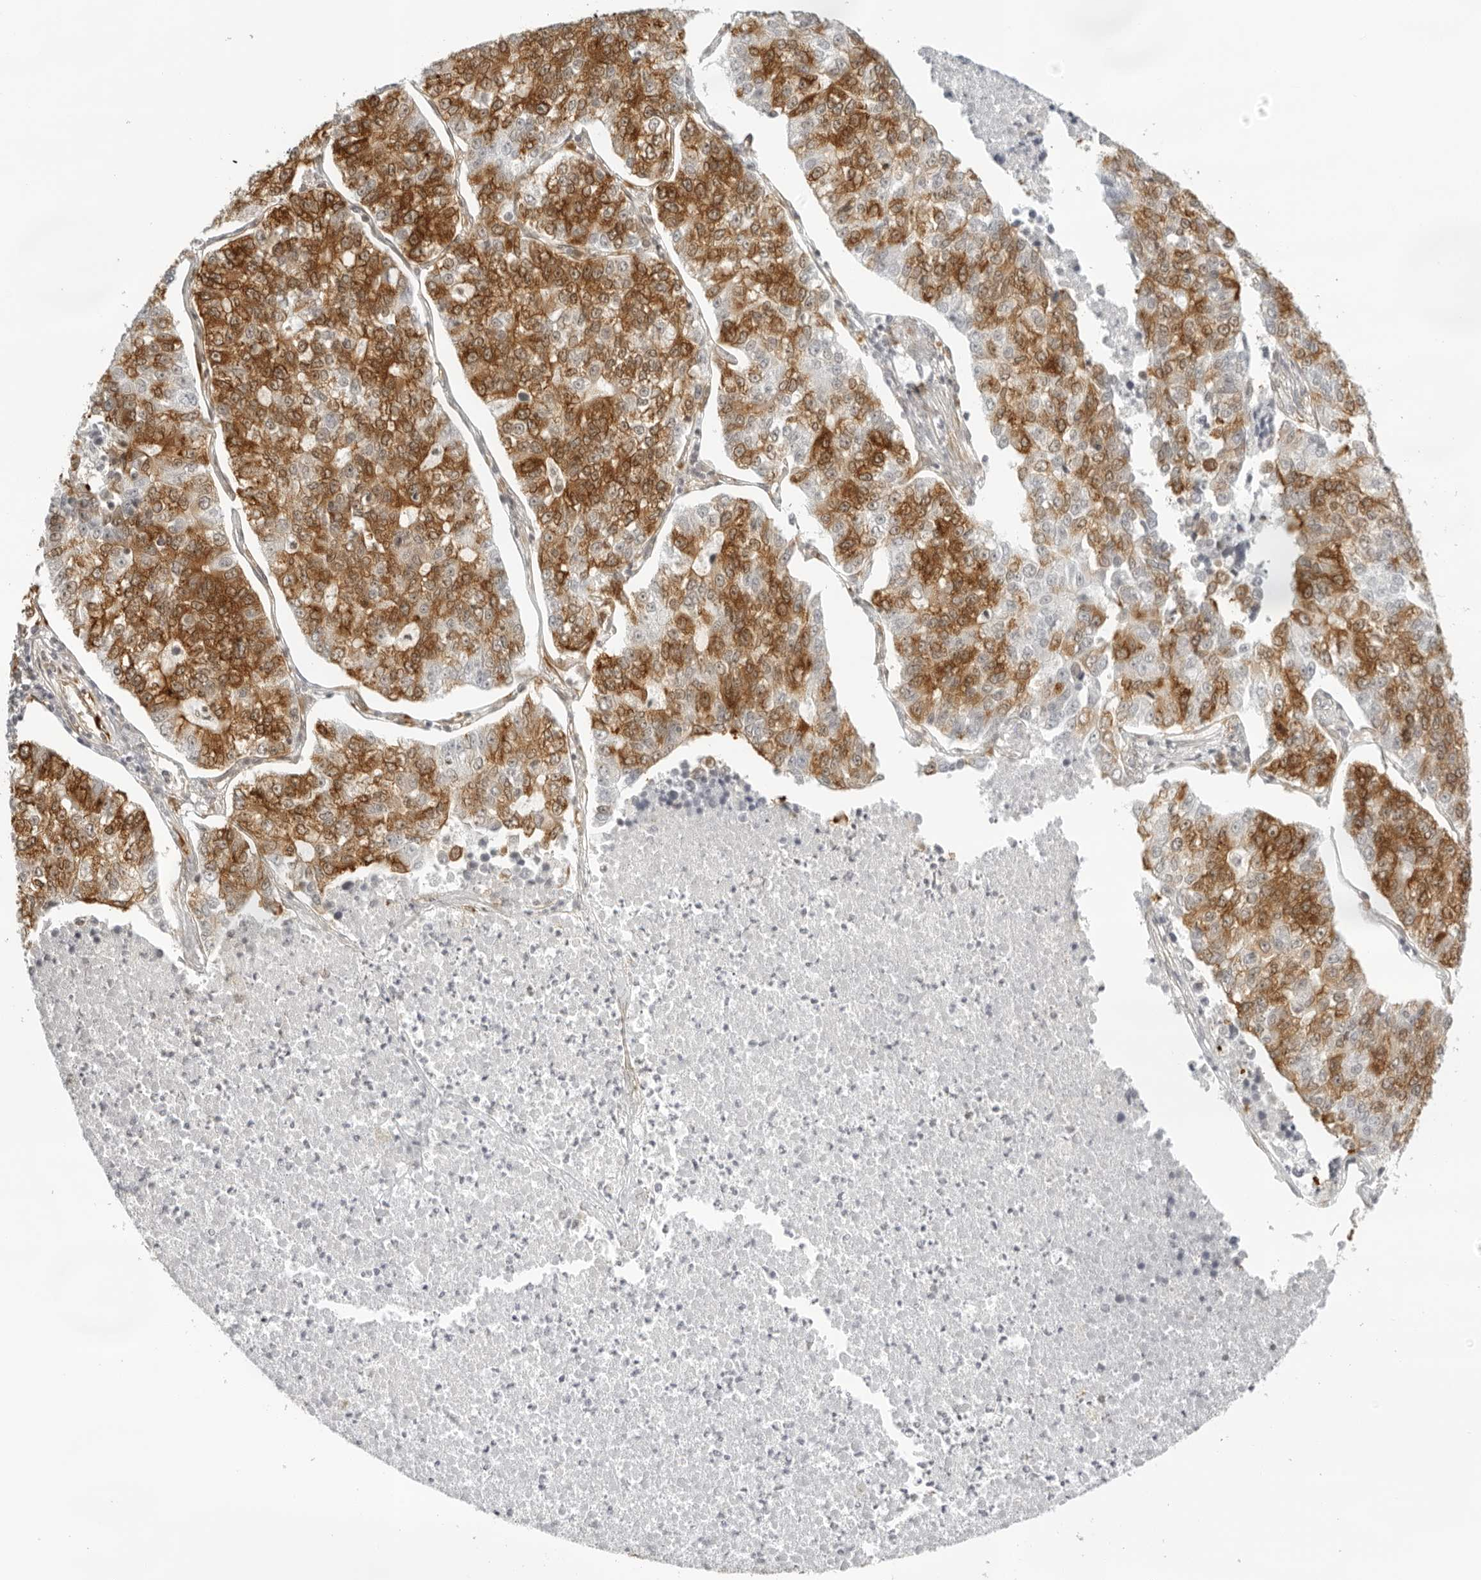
{"staining": {"intensity": "moderate", "quantity": ">75%", "location": "cytoplasmic/membranous"}, "tissue": "lung cancer", "cell_type": "Tumor cells", "image_type": "cancer", "snomed": [{"axis": "morphology", "description": "Adenocarcinoma, NOS"}, {"axis": "topography", "description": "Lung"}], "caption": "The image demonstrates immunohistochemical staining of lung adenocarcinoma. There is moderate cytoplasmic/membranous expression is seen in approximately >75% of tumor cells. (DAB (3,3'-diaminobenzidine) = brown stain, brightfield microscopy at high magnification).", "gene": "EIF4G1", "patient": {"sex": "male", "age": 49}}